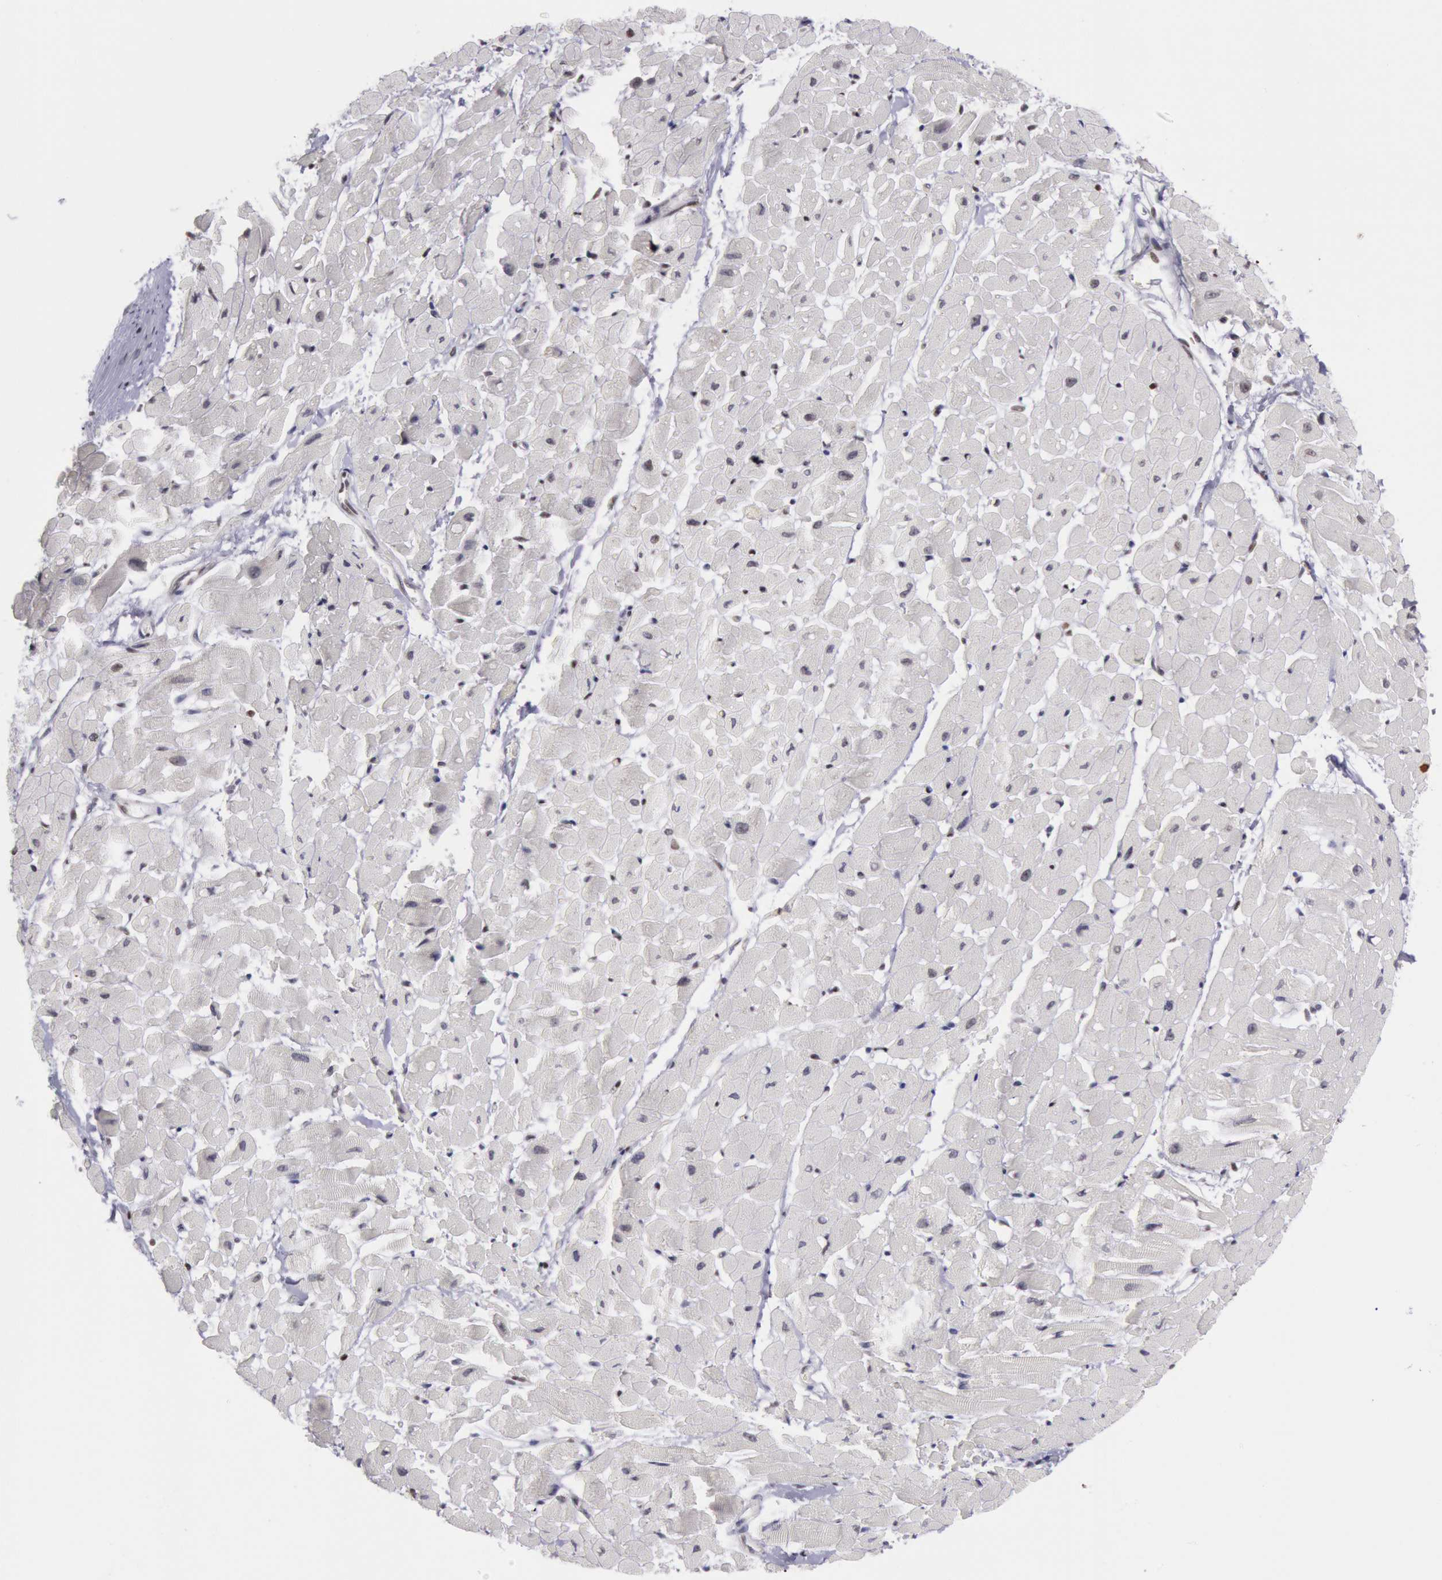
{"staining": {"intensity": "moderate", "quantity": "25%-75%", "location": "nuclear"}, "tissue": "heart muscle", "cell_type": "Cardiomyocytes", "image_type": "normal", "snomed": [{"axis": "morphology", "description": "Normal tissue, NOS"}, {"axis": "topography", "description": "Heart"}], "caption": "Immunohistochemical staining of benign heart muscle displays moderate nuclear protein positivity in approximately 25%-75% of cardiomyocytes.", "gene": "NKAP", "patient": {"sex": "male", "age": 45}}